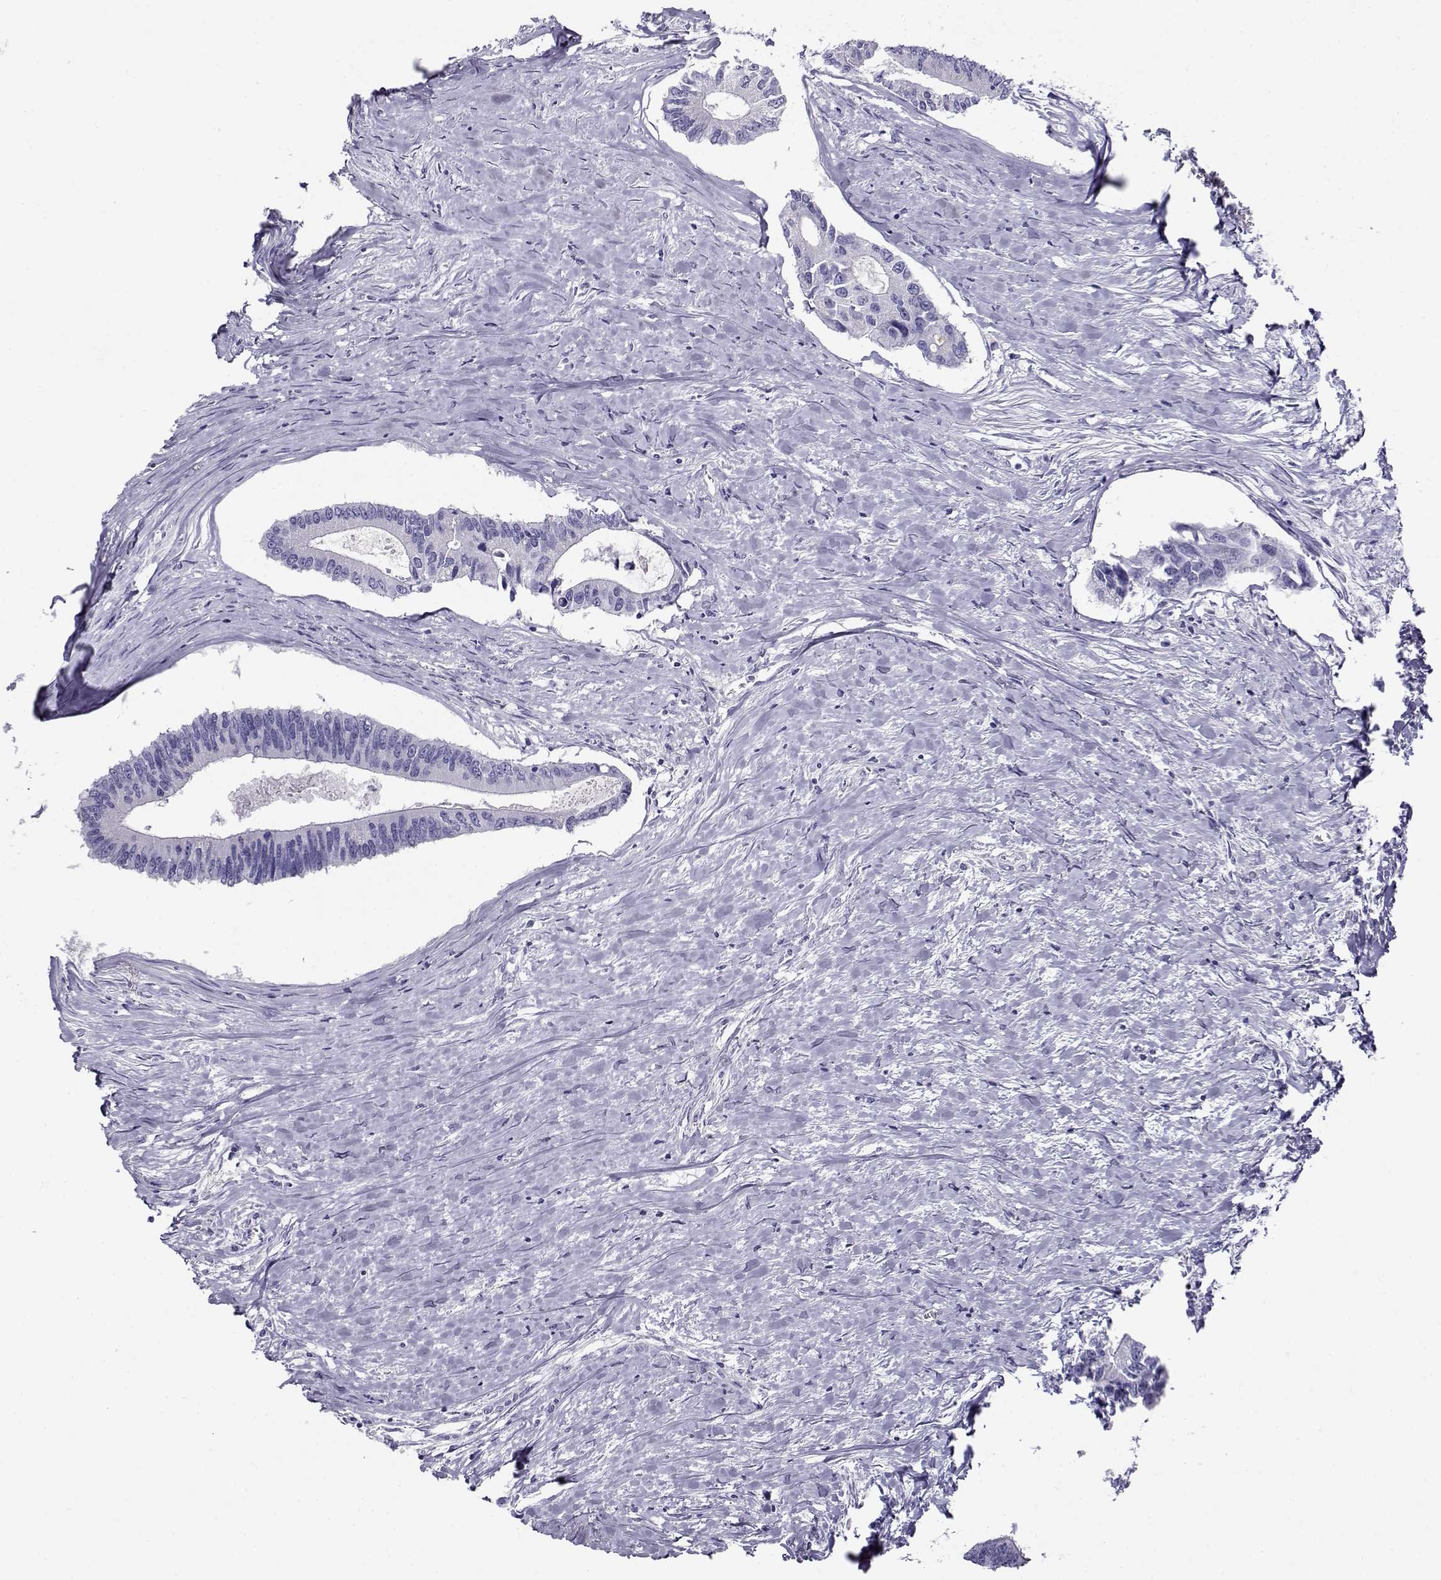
{"staining": {"intensity": "negative", "quantity": "none", "location": "none"}, "tissue": "colorectal cancer", "cell_type": "Tumor cells", "image_type": "cancer", "snomed": [{"axis": "morphology", "description": "Adenocarcinoma, NOS"}, {"axis": "topography", "description": "Colon"}], "caption": "Colorectal adenocarcinoma was stained to show a protein in brown. There is no significant staining in tumor cells.", "gene": "CABS1", "patient": {"sex": "male", "age": 53}}